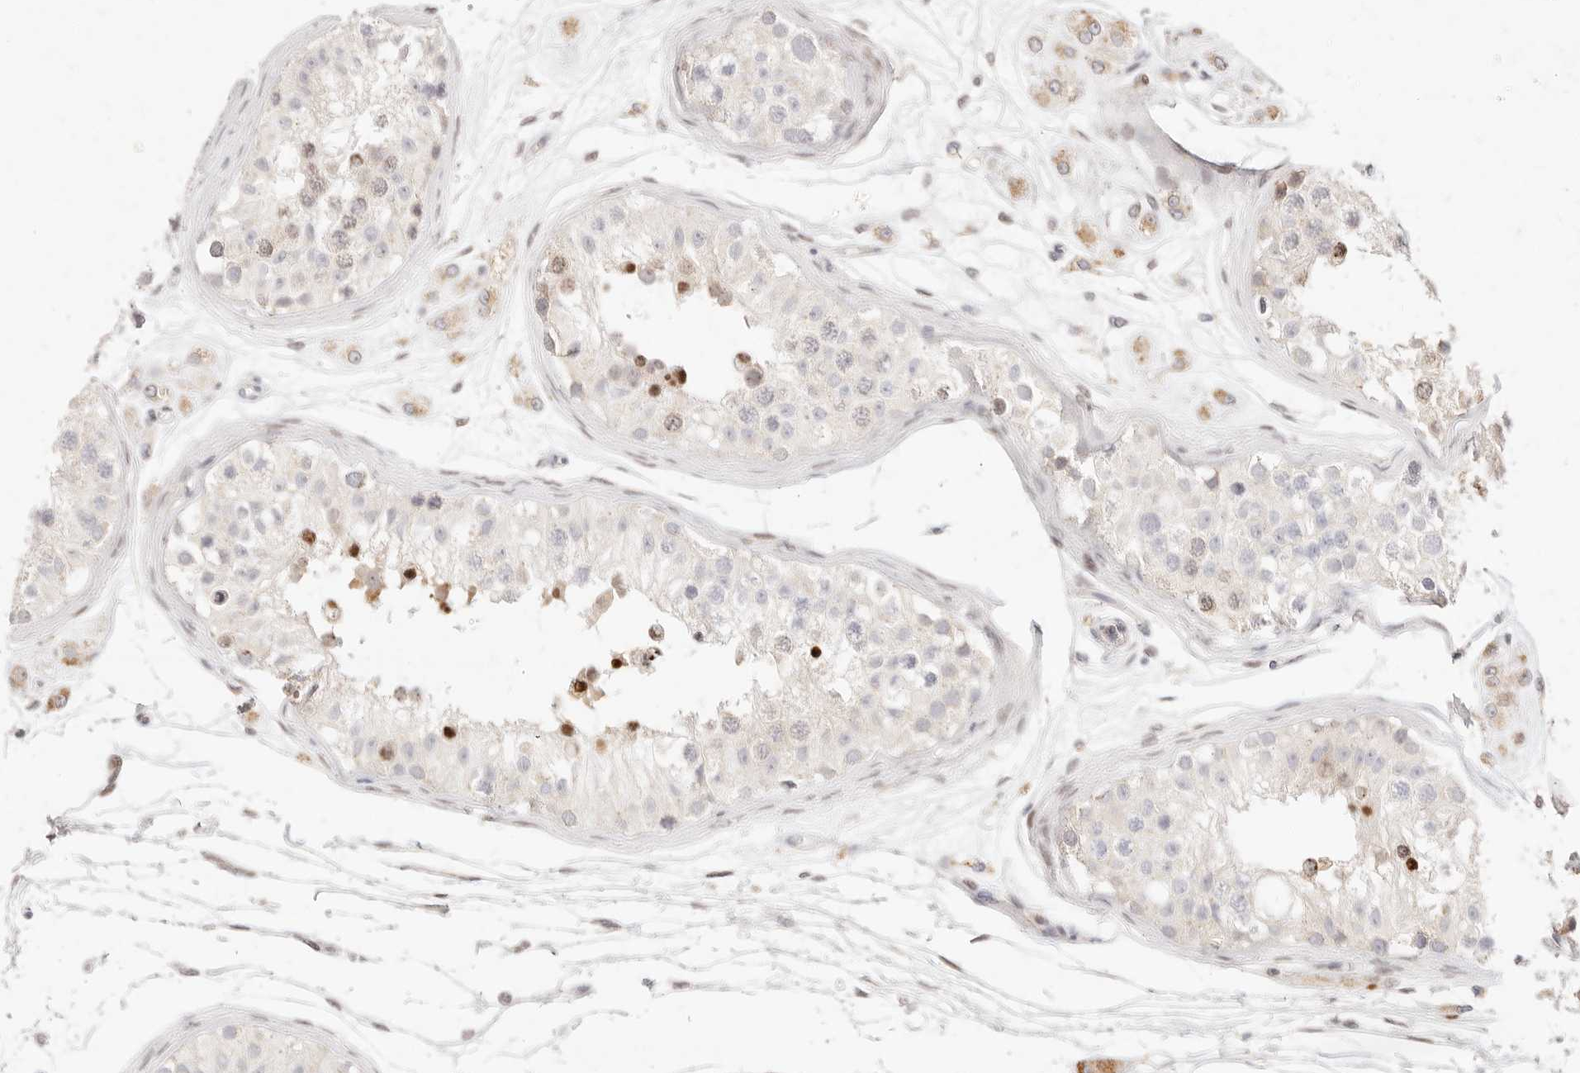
{"staining": {"intensity": "moderate", "quantity": "25%-75%", "location": "cytoplasmic/membranous"}, "tissue": "testis", "cell_type": "Cells in seminiferous ducts", "image_type": "normal", "snomed": [{"axis": "morphology", "description": "Normal tissue, NOS"}, {"axis": "morphology", "description": "Adenocarcinoma, metastatic, NOS"}, {"axis": "topography", "description": "Testis"}], "caption": "Brown immunohistochemical staining in normal human testis shows moderate cytoplasmic/membranous expression in about 25%-75% of cells in seminiferous ducts.", "gene": "ASCL3", "patient": {"sex": "male", "age": 26}}